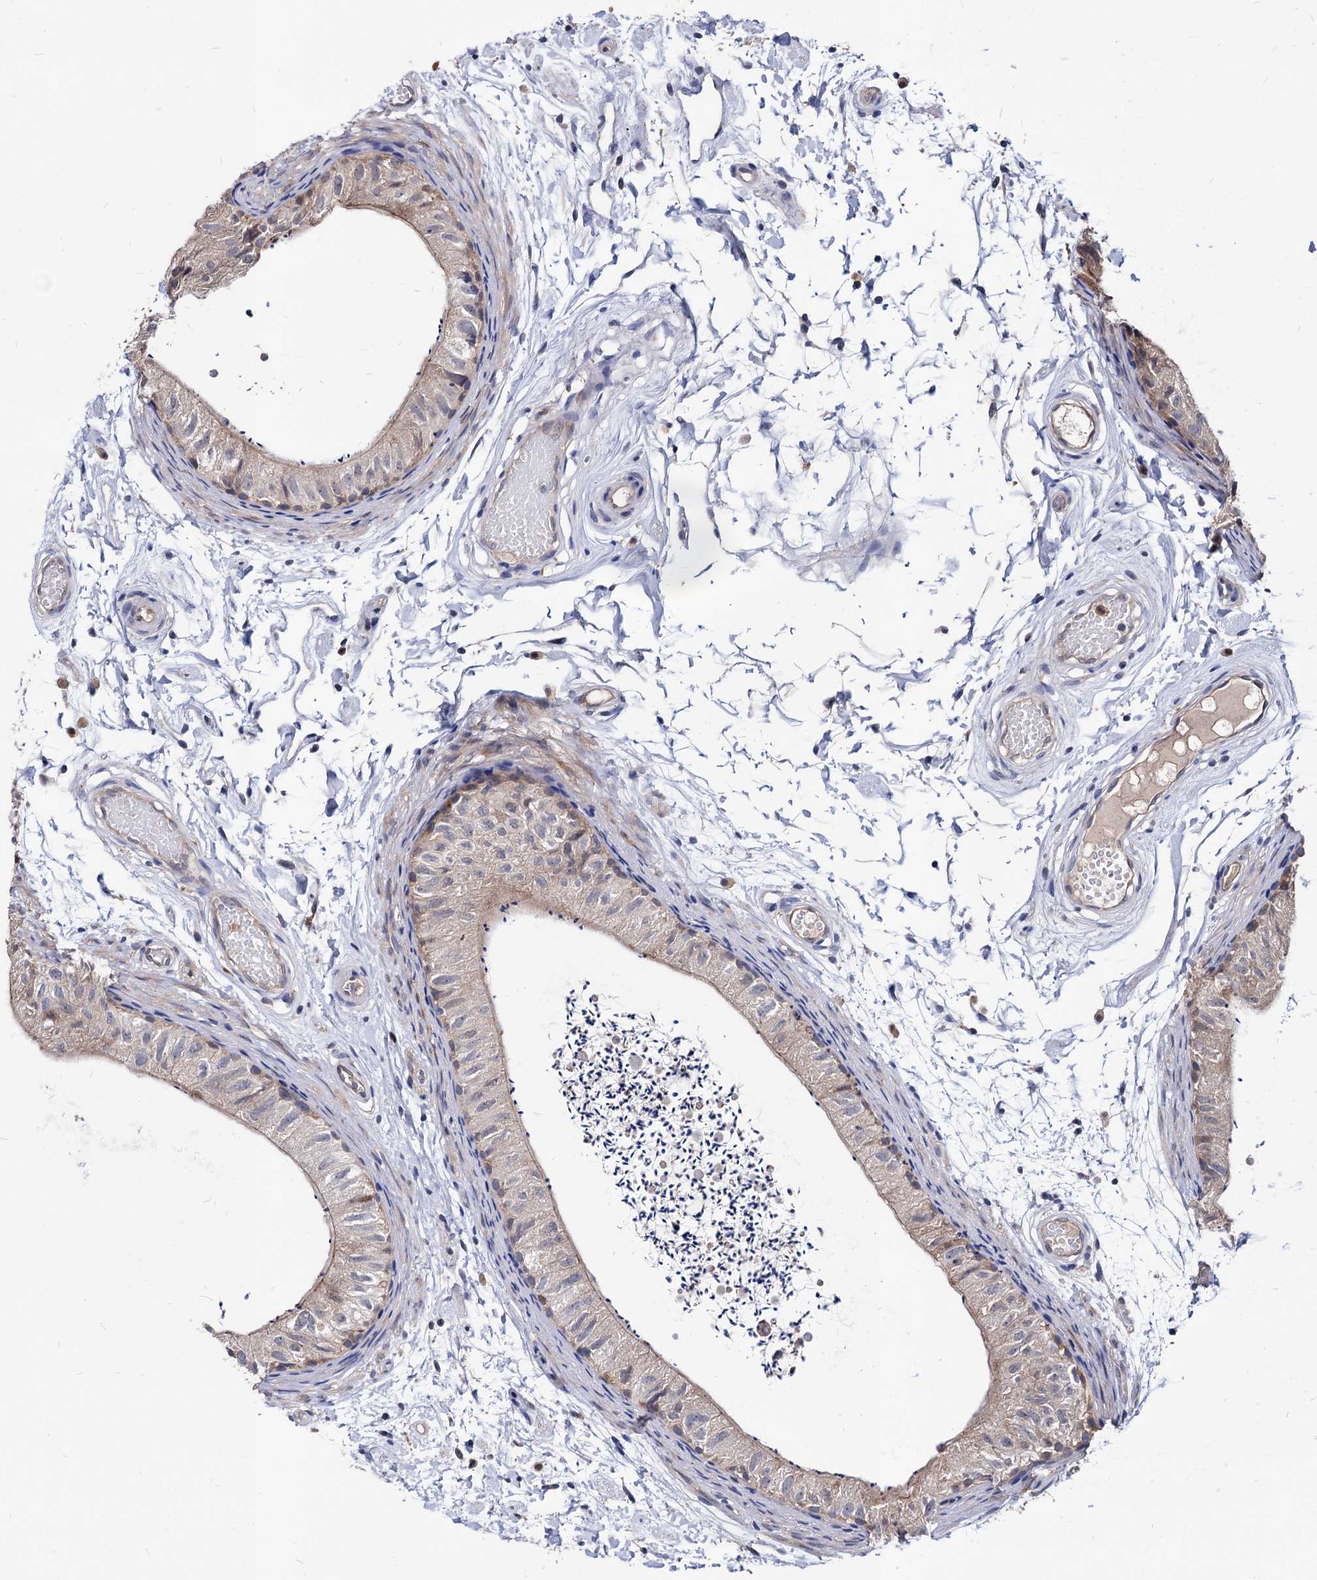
{"staining": {"intensity": "moderate", "quantity": "25%-75%", "location": "cytoplasmic/membranous"}, "tissue": "epididymis", "cell_type": "Glandular cells", "image_type": "normal", "snomed": [{"axis": "morphology", "description": "Normal tissue, NOS"}, {"axis": "topography", "description": "Epididymis"}], "caption": "This is a histology image of IHC staining of normal epididymis, which shows moderate staining in the cytoplasmic/membranous of glandular cells.", "gene": "CPPED1", "patient": {"sex": "male", "age": 50}}